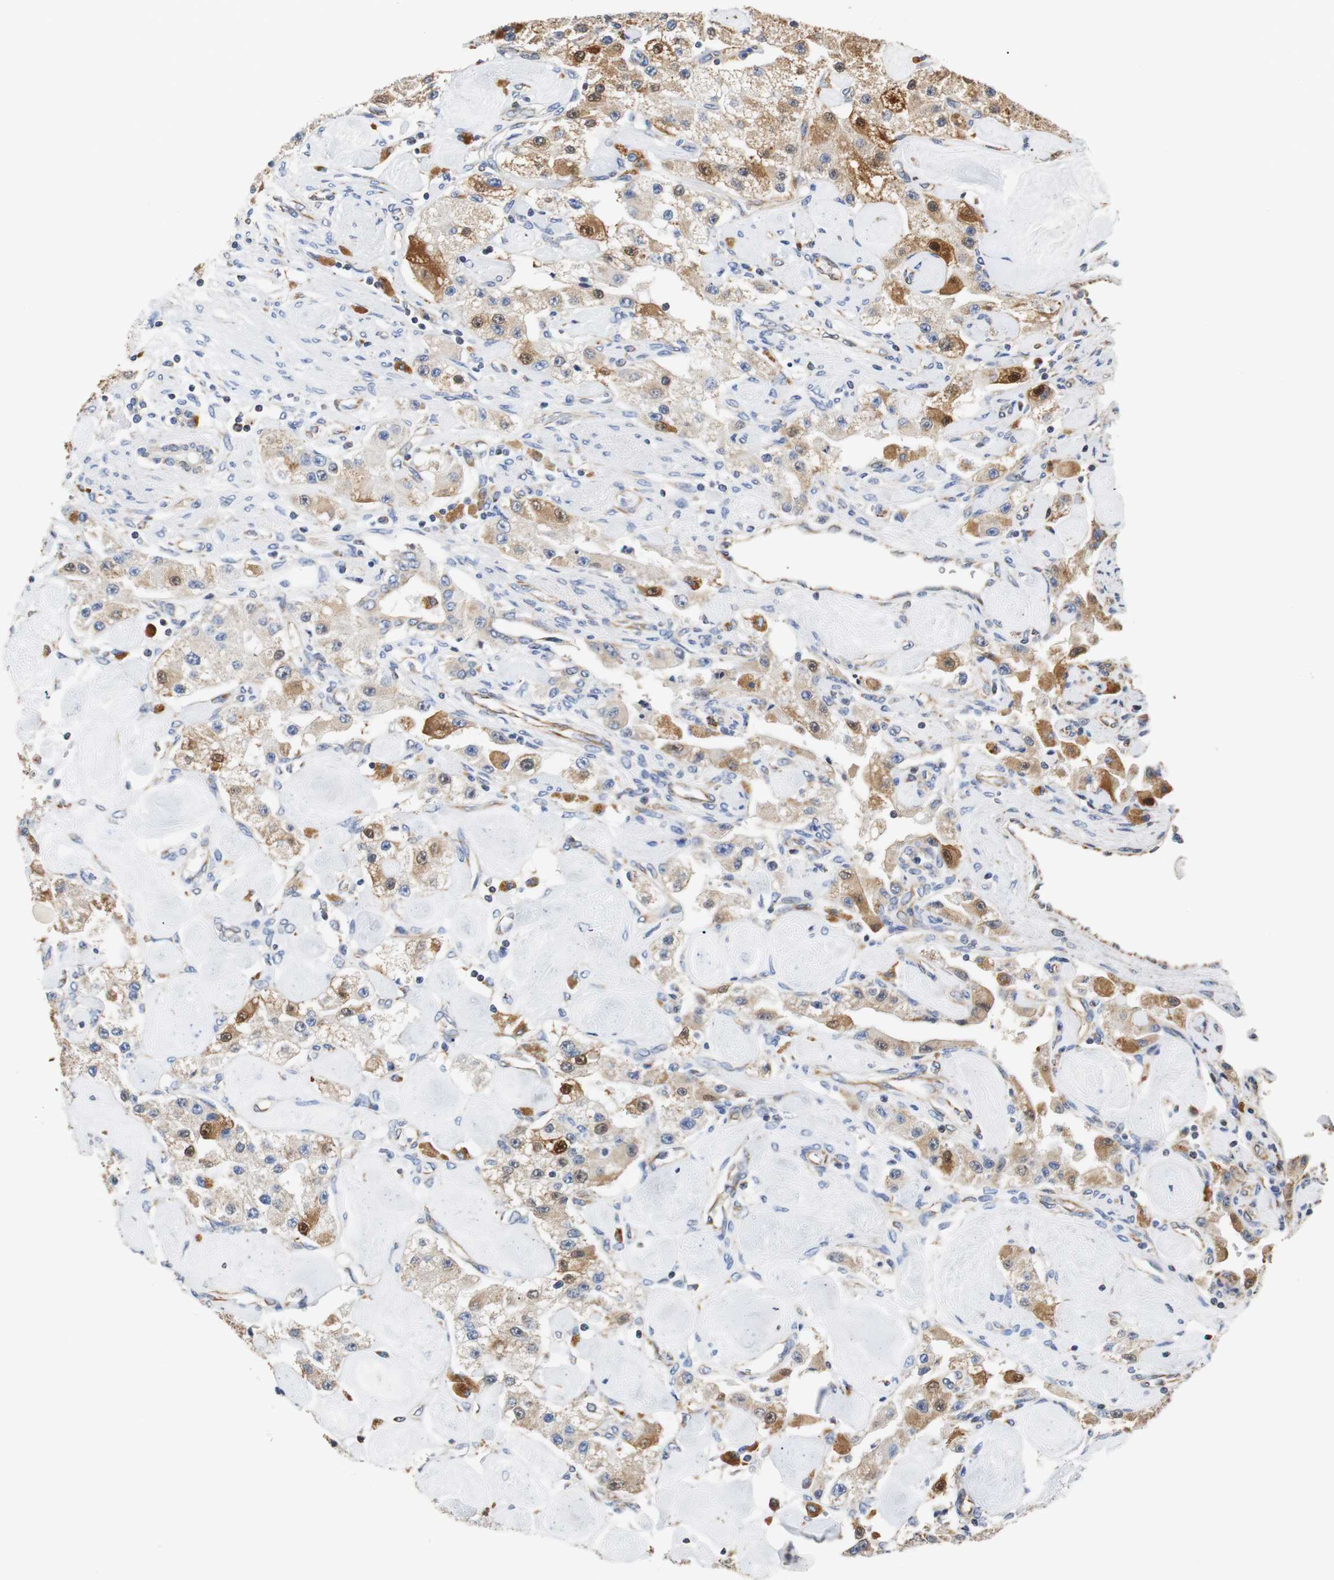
{"staining": {"intensity": "weak", "quantity": "25%-75%", "location": "cytoplasmic/membranous"}, "tissue": "carcinoid", "cell_type": "Tumor cells", "image_type": "cancer", "snomed": [{"axis": "morphology", "description": "Carcinoid, malignant, NOS"}, {"axis": "topography", "description": "Pancreas"}], "caption": "Immunohistochemistry photomicrograph of carcinoid (malignant) stained for a protein (brown), which exhibits low levels of weak cytoplasmic/membranous staining in about 25%-75% of tumor cells.", "gene": "PCK1", "patient": {"sex": "male", "age": 41}}